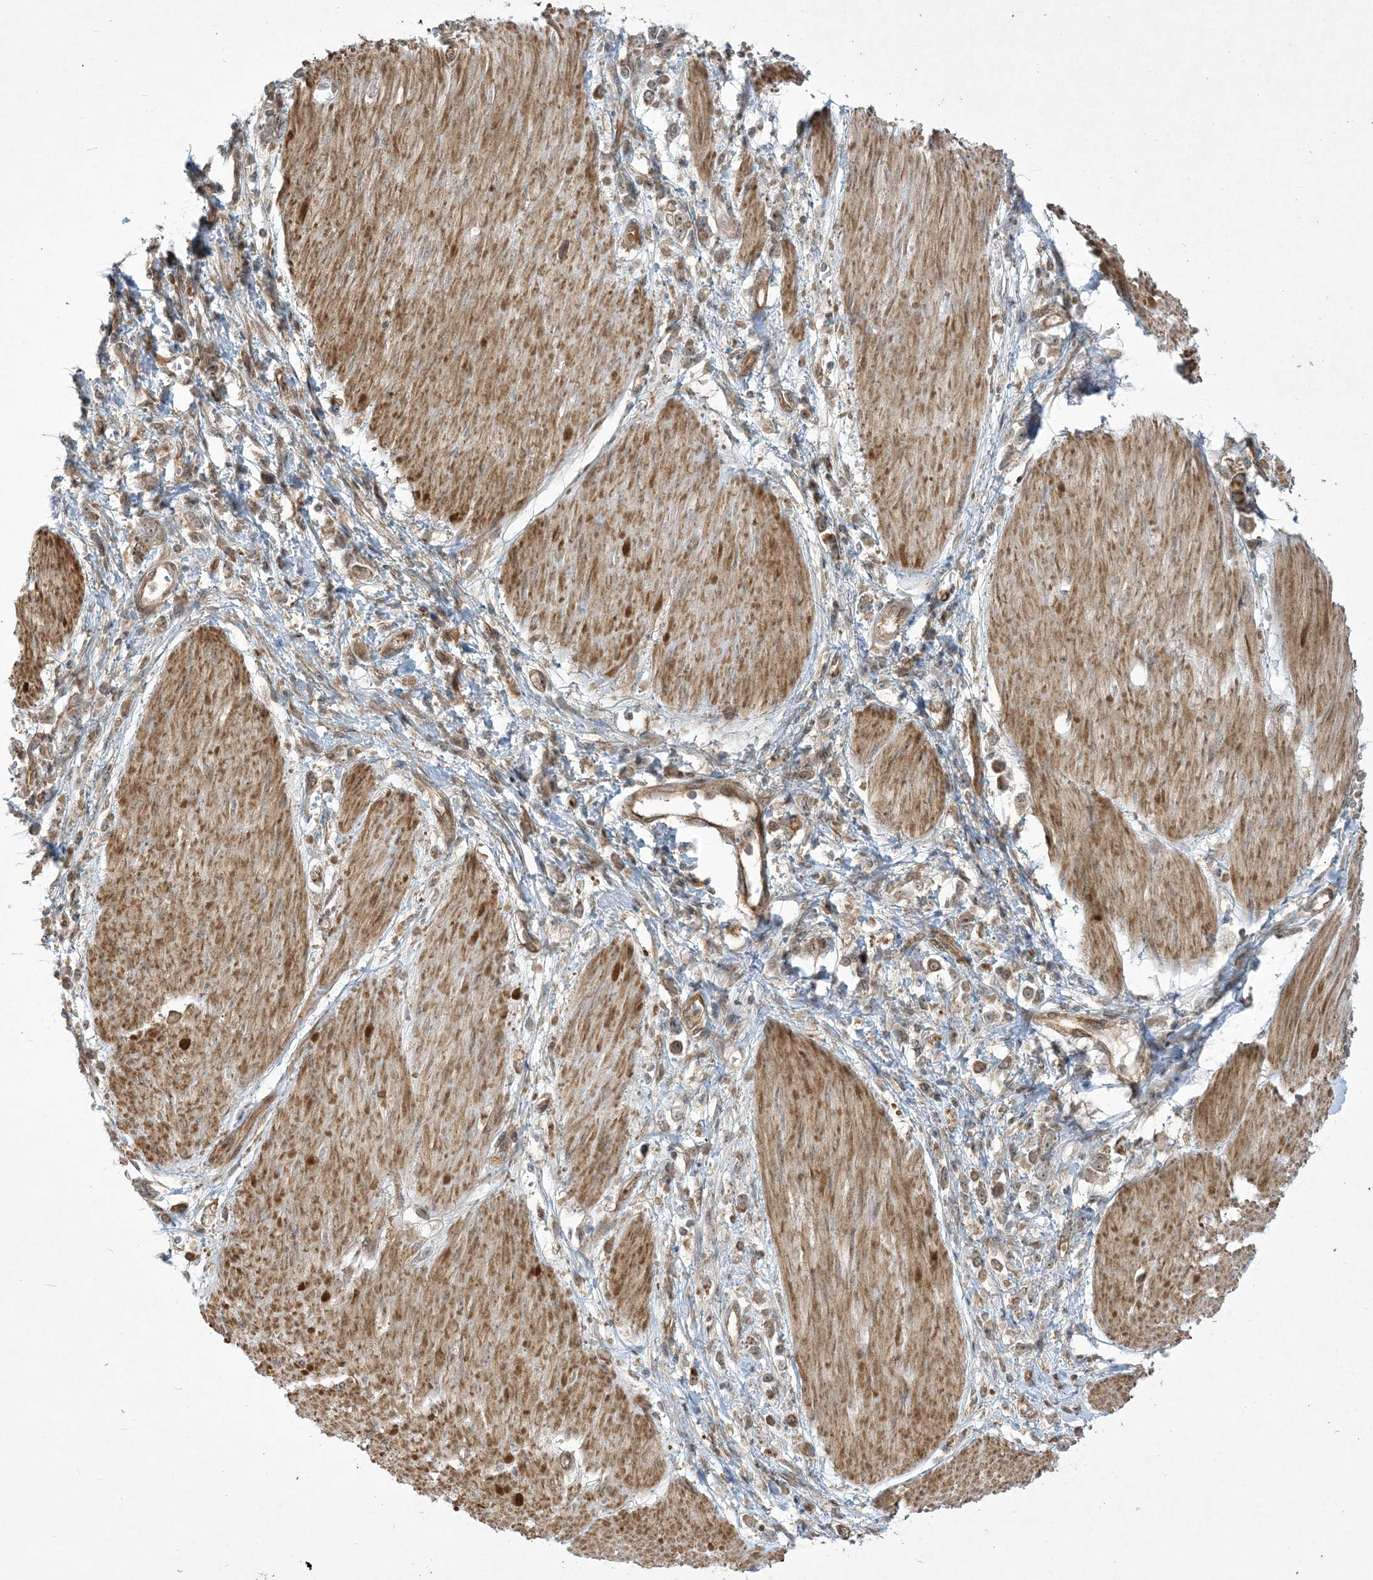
{"staining": {"intensity": "moderate", "quantity": ">75%", "location": "cytoplasmic/membranous,nuclear"}, "tissue": "stomach cancer", "cell_type": "Tumor cells", "image_type": "cancer", "snomed": [{"axis": "morphology", "description": "Adenocarcinoma, NOS"}, {"axis": "topography", "description": "Stomach"}], "caption": "An immunohistochemistry (IHC) micrograph of neoplastic tissue is shown. Protein staining in brown highlights moderate cytoplasmic/membranous and nuclear positivity in stomach cancer within tumor cells.", "gene": "SOGA3", "patient": {"sex": "female", "age": 76}}